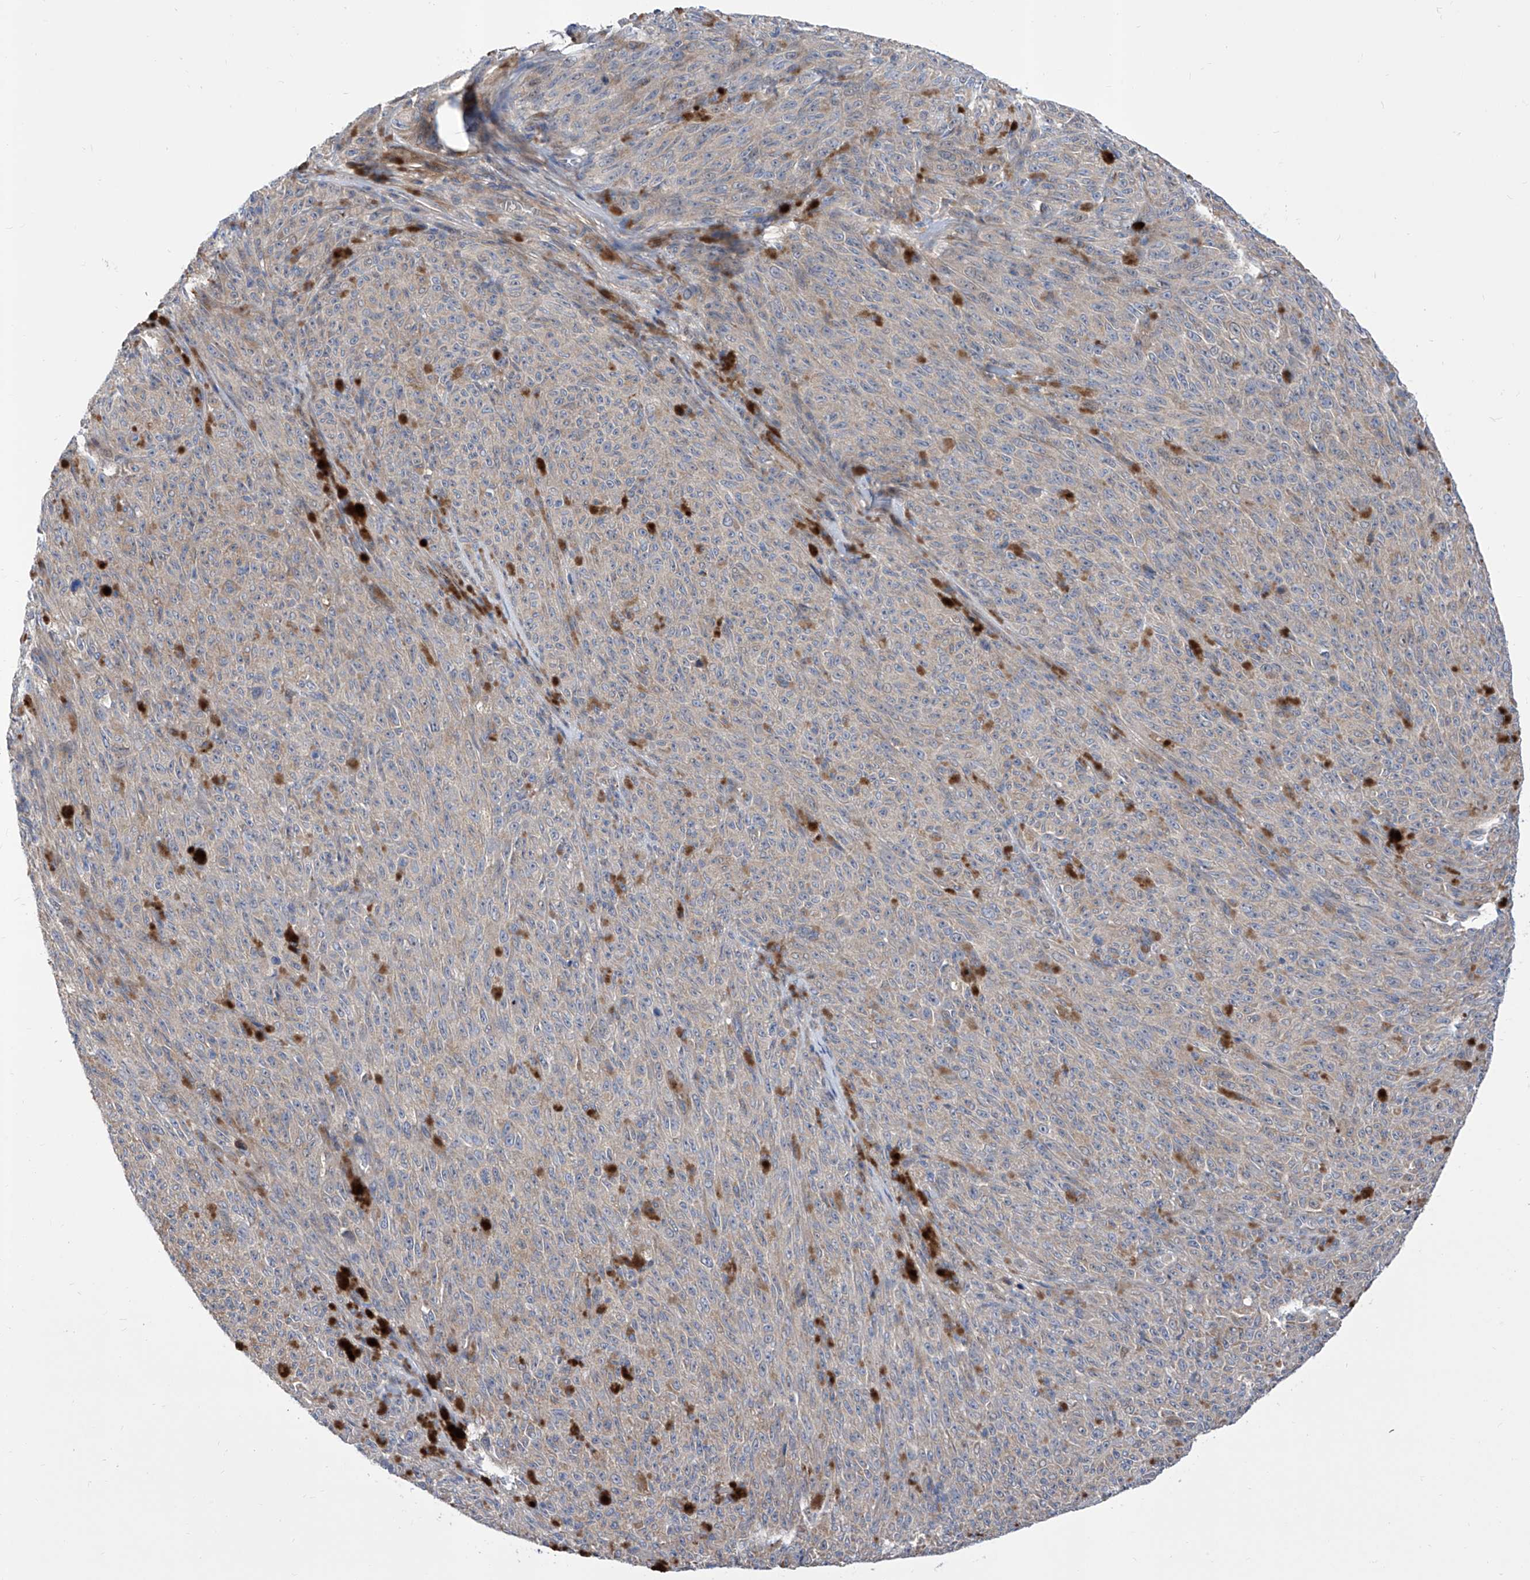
{"staining": {"intensity": "negative", "quantity": "none", "location": "none"}, "tissue": "melanoma", "cell_type": "Tumor cells", "image_type": "cancer", "snomed": [{"axis": "morphology", "description": "Malignant melanoma, NOS"}, {"axis": "topography", "description": "Skin"}], "caption": "Malignant melanoma was stained to show a protein in brown. There is no significant staining in tumor cells.", "gene": "SRBD1", "patient": {"sex": "female", "age": 82}}